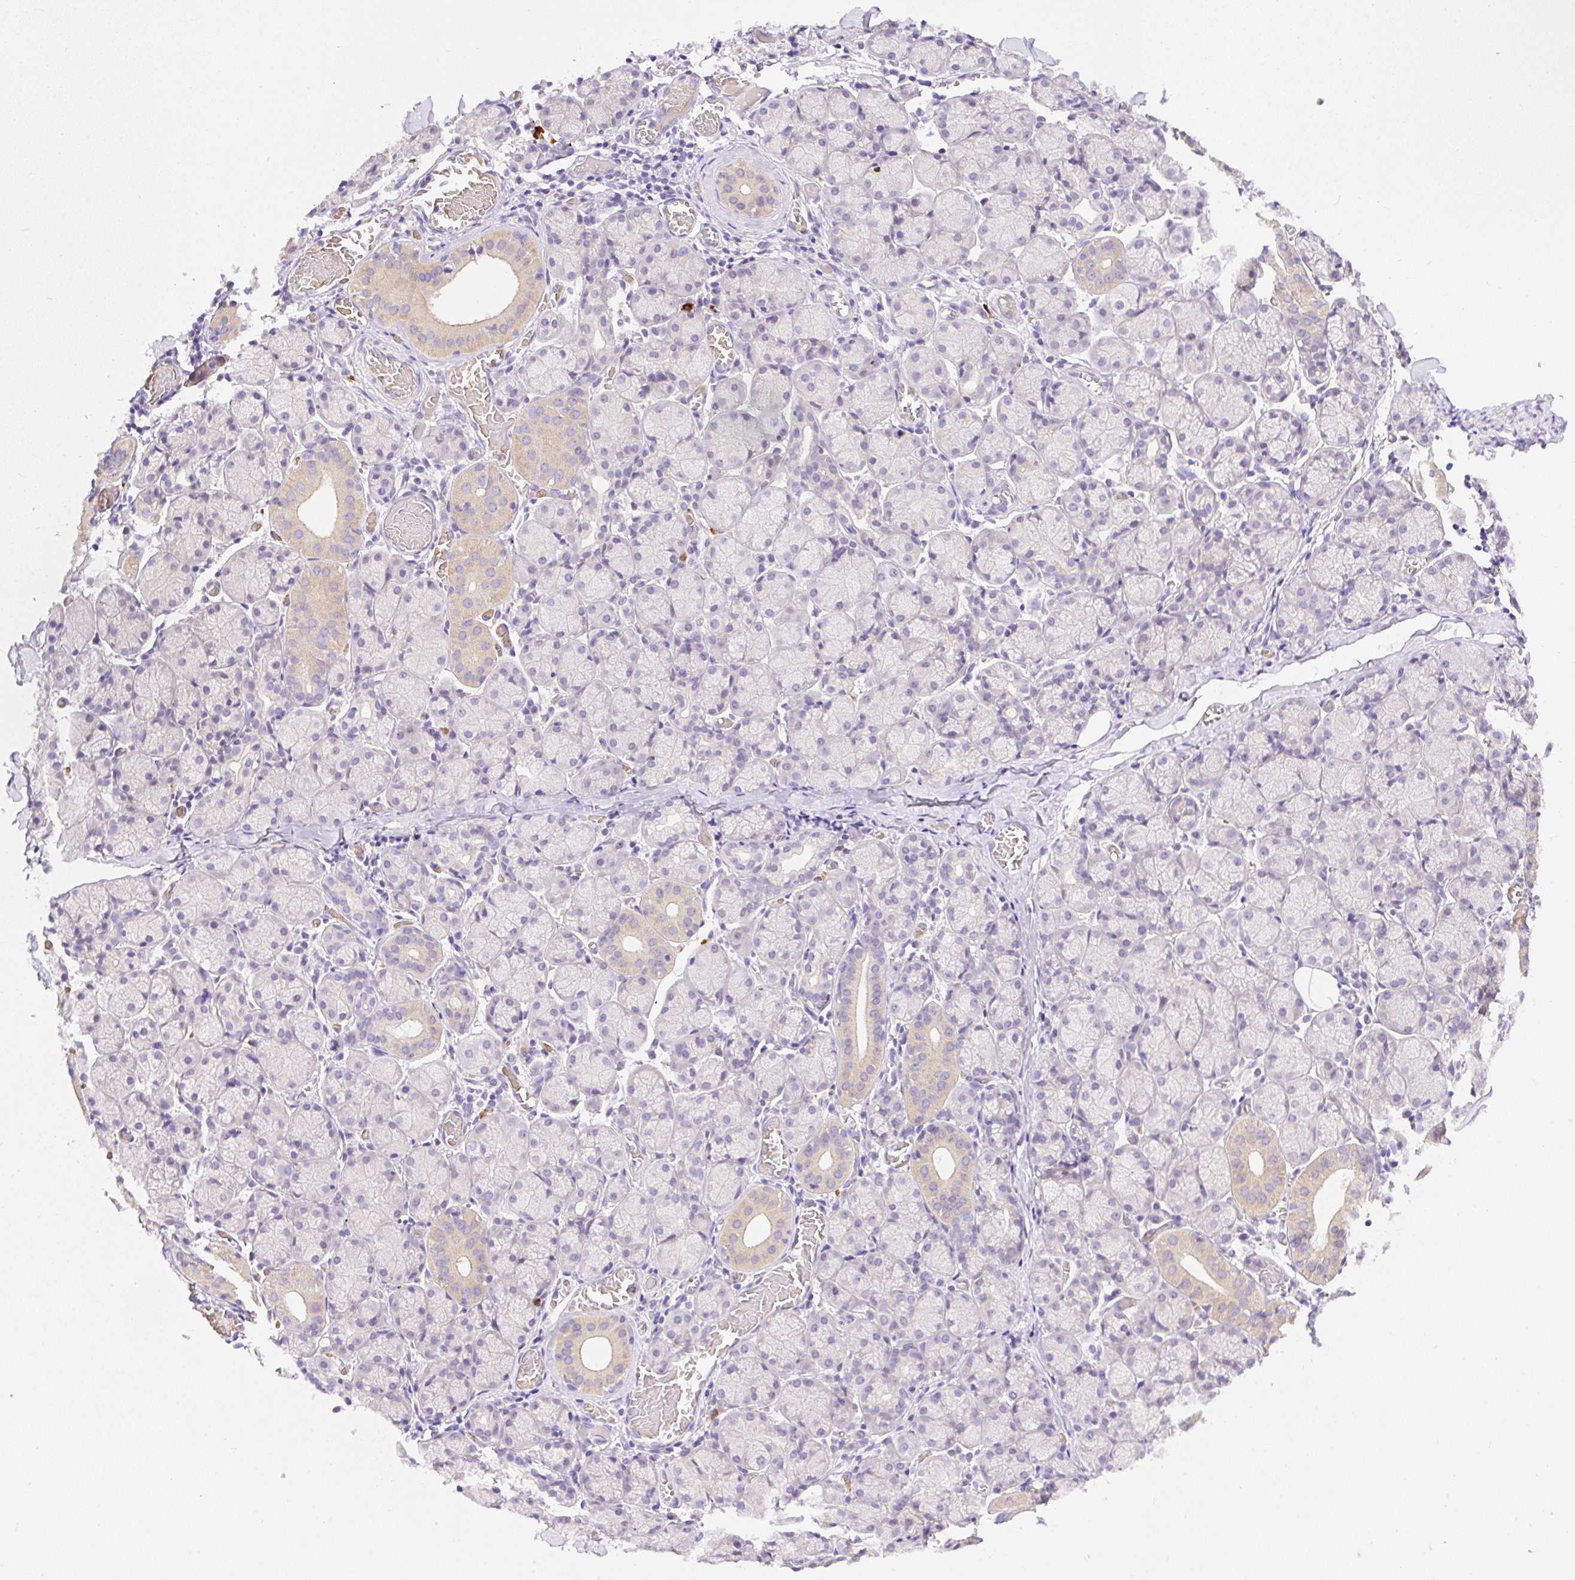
{"staining": {"intensity": "moderate", "quantity": "<25%", "location": "cytoplasmic/membranous"}, "tissue": "salivary gland", "cell_type": "Glandular cells", "image_type": "normal", "snomed": [{"axis": "morphology", "description": "Normal tissue, NOS"}, {"axis": "topography", "description": "Salivary gland"}], "caption": "IHC staining of benign salivary gland, which exhibits low levels of moderate cytoplasmic/membranous staining in about <25% of glandular cells indicating moderate cytoplasmic/membranous protein staining. The staining was performed using DAB (3,3'-diaminobenzidine) (brown) for protein detection and nuclei were counterstained in hematoxylin (blue).", "gene": "LHFPL5", "patient": {"sex": "female", "age": 24}}